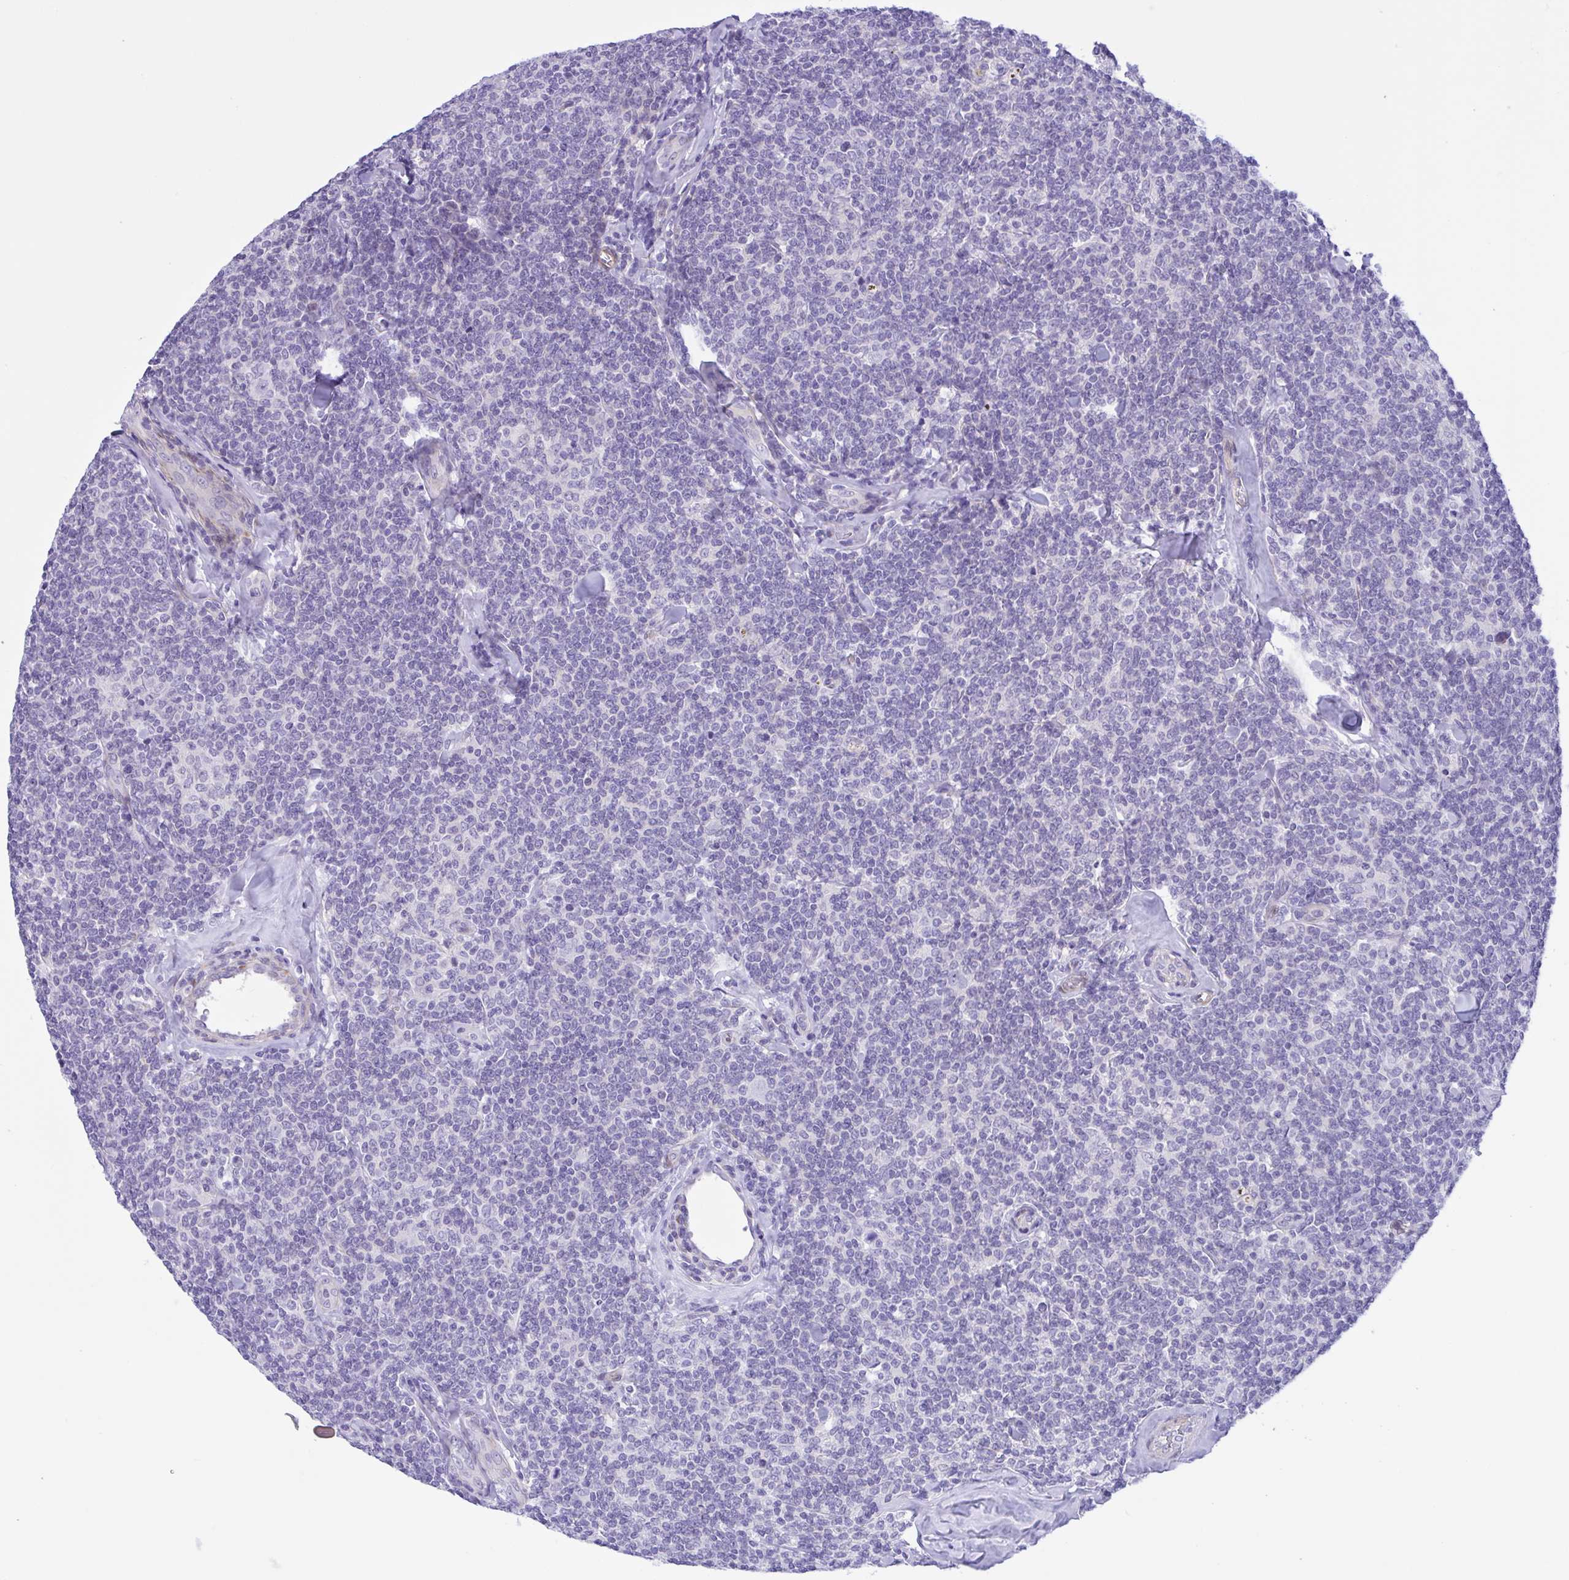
{"staining": {"intensity": "negative", "quantity": "none", "location": "none"}, "tissue": "lymphoma", "cell_type": "Tumor cells", "image_type": "cancer", "snomed": [{"axis": "morphology", "description": "Malignant lymphoma, non-Hodgkin's type, Low grade"}, {"axis": "topography", "description": "Lymph node"}], "caption": "The IHC image has no significant expression in tumor cells of malignant lymphoma, non-Hodgkin's type (low-grade) tissue.", "gene": "AHCYL2", "patient": {"sex": "female", "age": 56}}